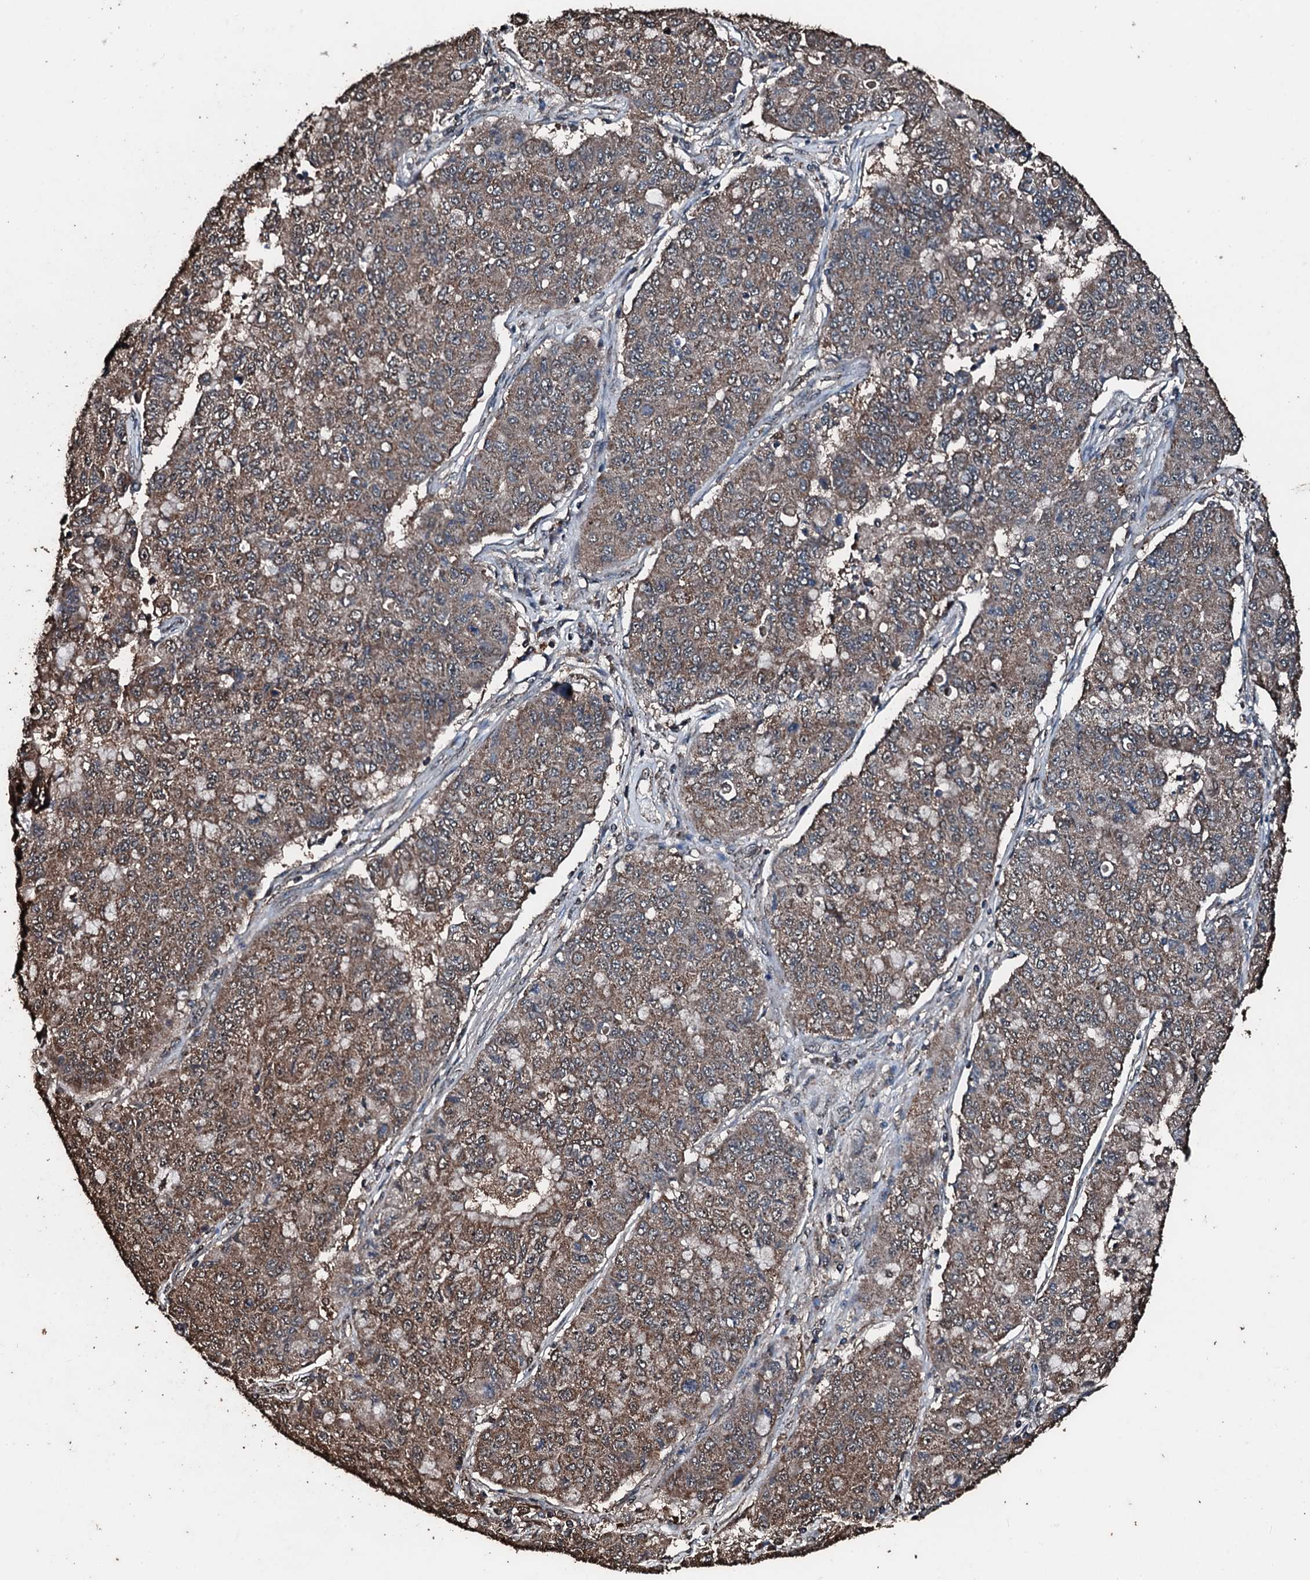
{"staining": {"intensity": "moderate", "quantity": ">75%", "location": "cytoplasmic/membranous"}, "tissue": "lung cancer", "cell_type": "Tumor cells", "image_type": "cancer", "snomed": [{"axis": "morphology", "description": "Squamous cell carcinoma, NOS"}, {"axis": "topography", "description": "Lung"}], "caption": "Moderate cytoplasmic/membranous protein staining is present in about >75% of tumor cells in lung squamous cell carcinoma.", "gene": "FAAP24", "patient": {"sex": "male", "age": 74}}